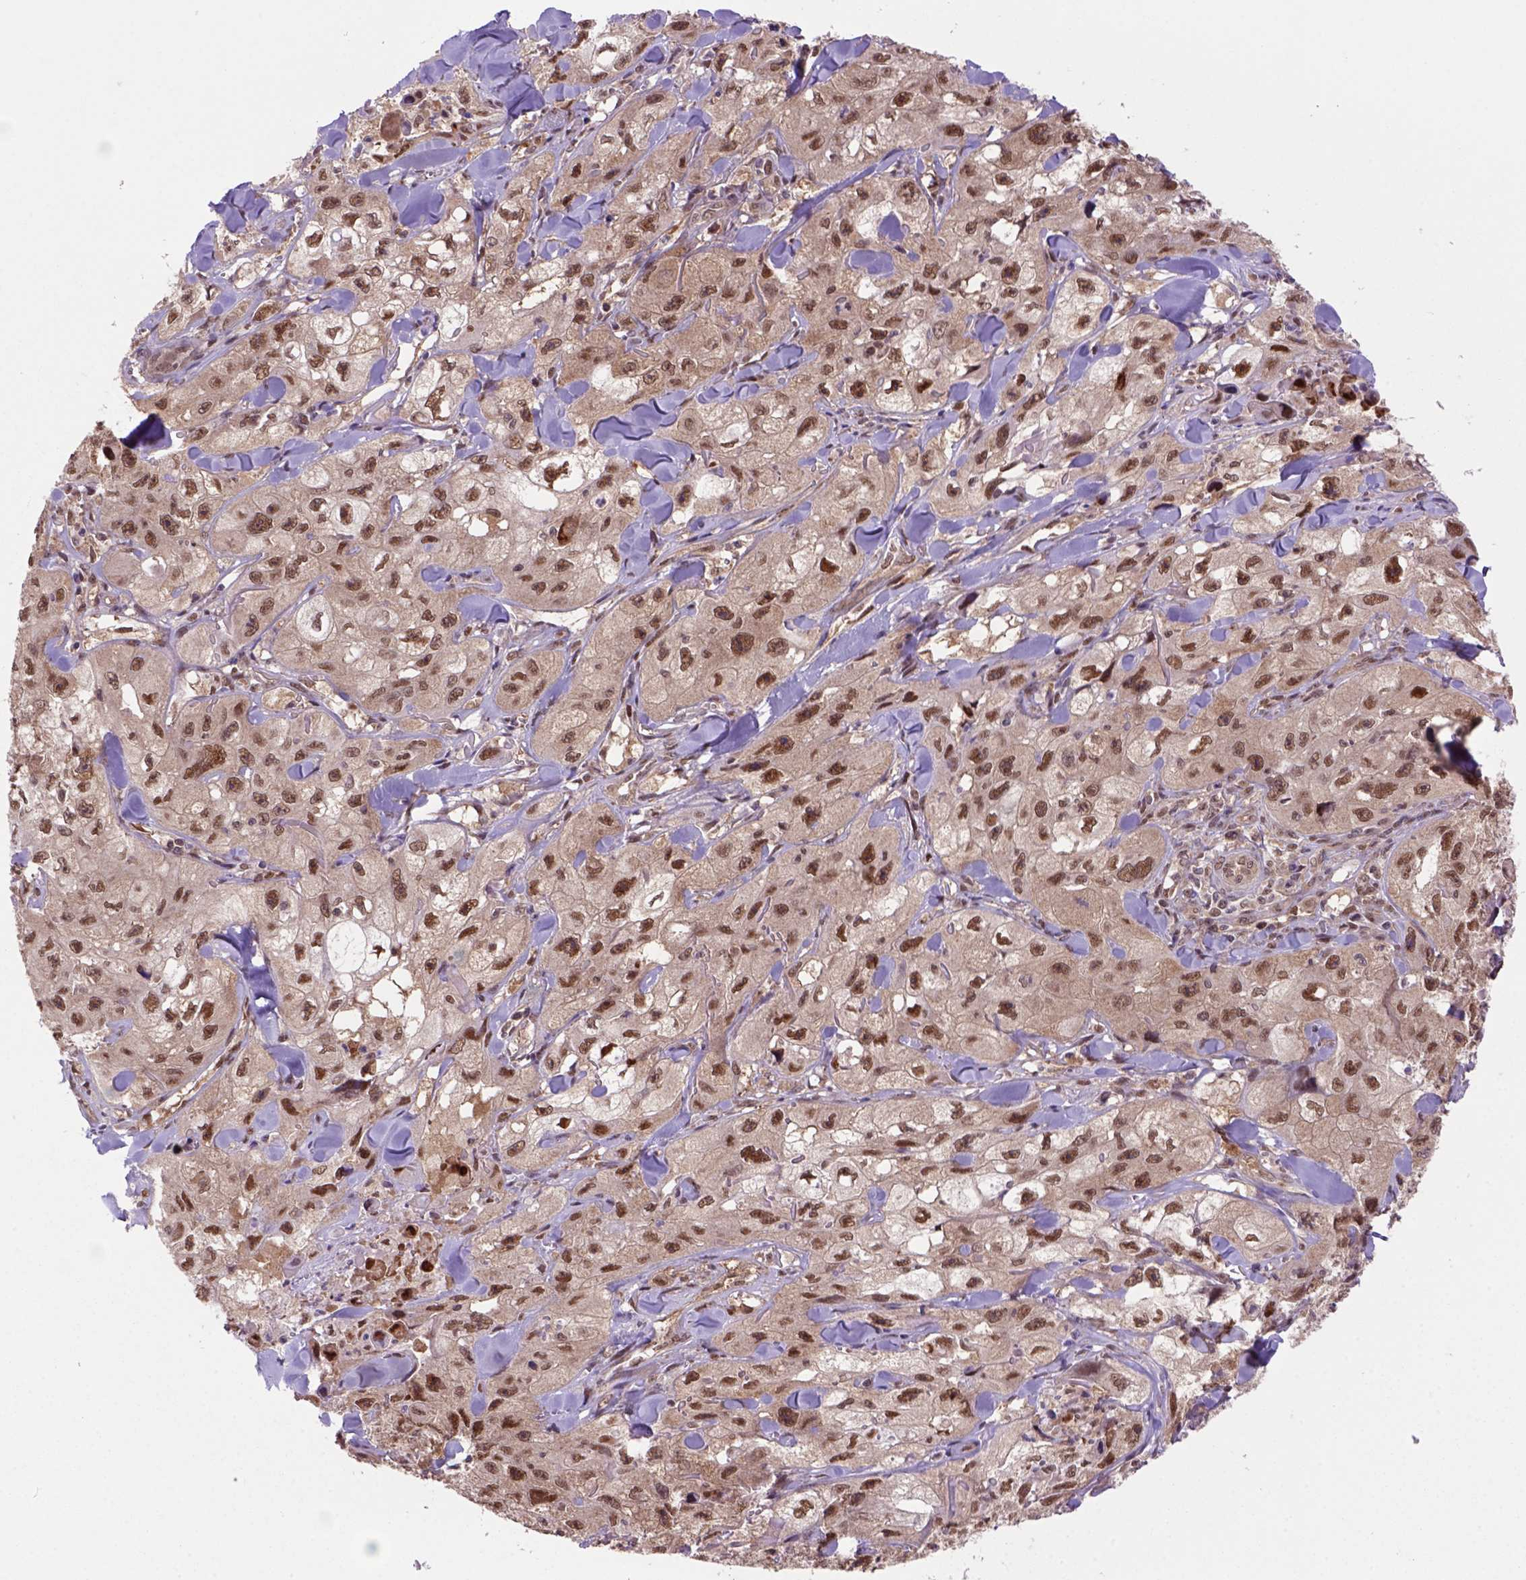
{"staining": {"intensity": "moderate", "quantity": ">75%", "location": "nuclear"}, "tissue": "skin cancer", "cell_type": "Tumor cells", "image_type": "cancer", "snomed": [{"axis": "morphology", "description": "Squamous cell carcinoma, NOS"}, {"axis": "topography", "description": "Skin"}, {"axis": "topography", "description": "Subcutis"}], "caption": "A brown stain highlights moderate nuclear positivity of a protein in skin cancer tumor cells.", "gene": "PSMC2", "patient": {"sex": "male", "age": 73}}